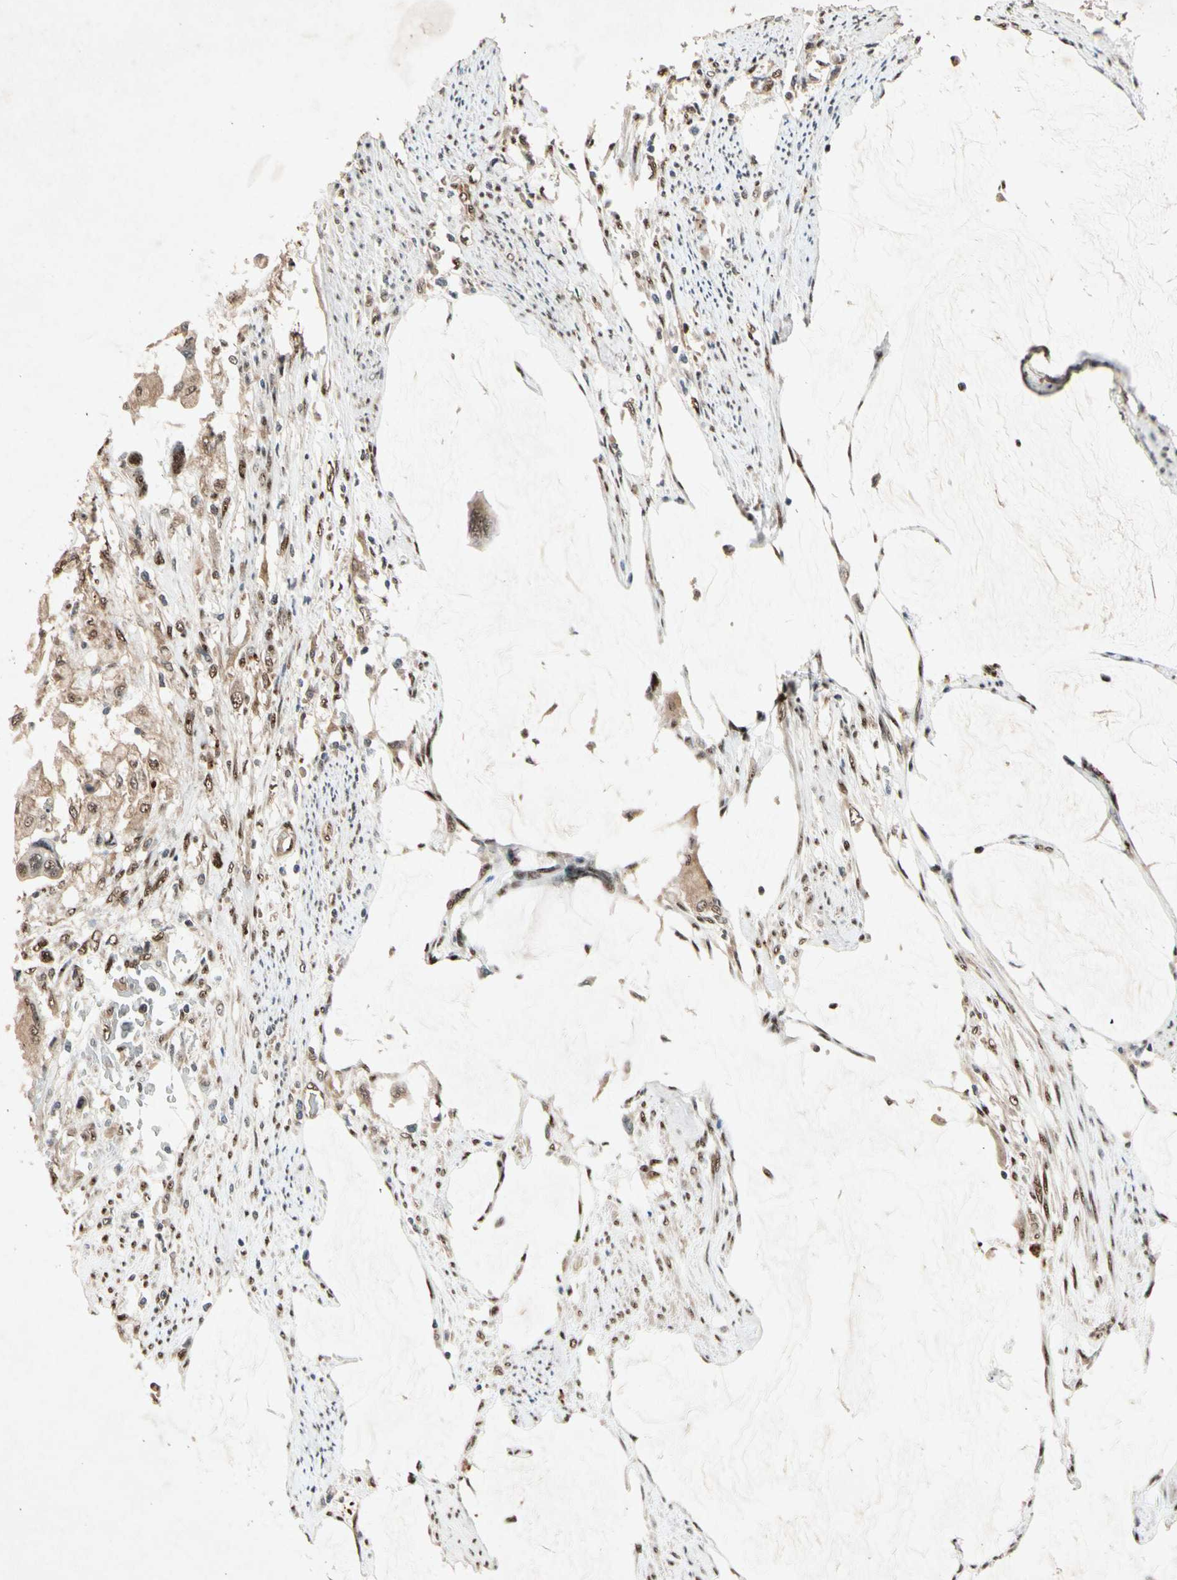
{"staining": {"intensity": "weak", "quantity": ">75%", "location": "cytoplasmic/membranous,nuclear"}, "tissue": "colorectal cancer", "cell_type": "Tumor cells", "image_type": "cancer", "snomed": [{"axis": "morphology", "description": "Adenocarcinoma, NOS"}, {"axis": "topography", "description": "Rectum"}], "caption": "The immunohistochemical stain labels weak cytoplasmic/membranous and nuclear expression in tumor cells of colorectal adenocarcinoma tissue. (DAB IHC, brown staining for protein, blue staining for nuclei).", "gene": "PML", "patient": {"sex": "female", "age": 77}}